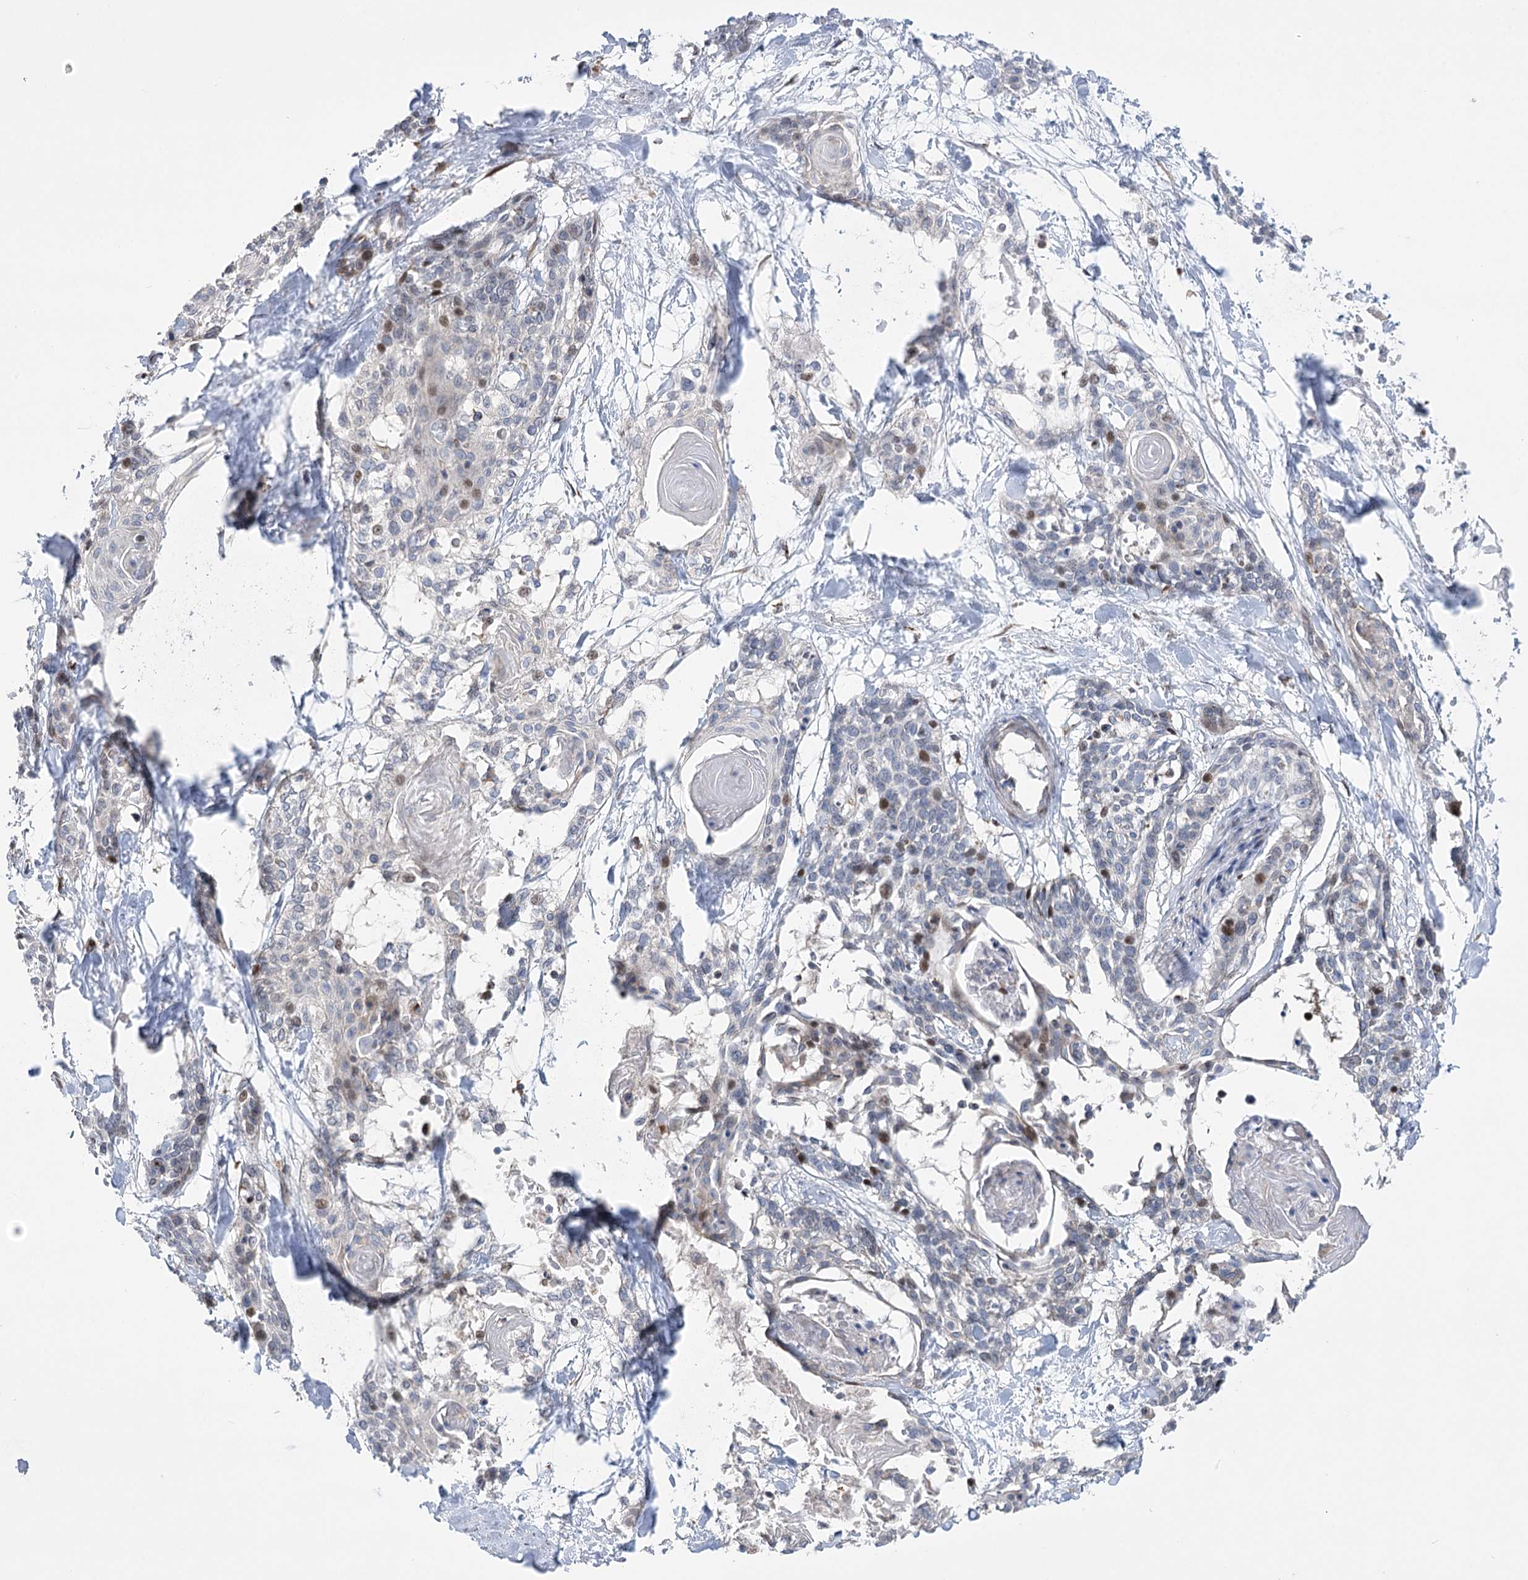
{"staining": {"intensity": "moderate", "quantity": "<25%", "location": "cytoplasmic/membranous,nuclear"}, "tissue": "cervical cancer", "cell_type": "Tumor cells", "image_type": "cancer", "snomed": [{"axis": "morphology", "description": "Squamous cell carcinoma, NOS"}, {"axis": "topography", "description": "Cervix"}], "caption": "Immunohistochemical staining of cervical cancer (squamous cell carcinoma) exhibits low levels of moderate cytoplasmic/membranous and nuclear expression in approximately <25% of tumor cells. The staining was performed using DAB (3,3'-diaminobenzidine) to visualize the protein expression in brown, while the nuclei were stained in blue with hematoxylin (Magnification: 20x).", "gene": "NME7", "patient": {"sex": "female", "age": 57}}